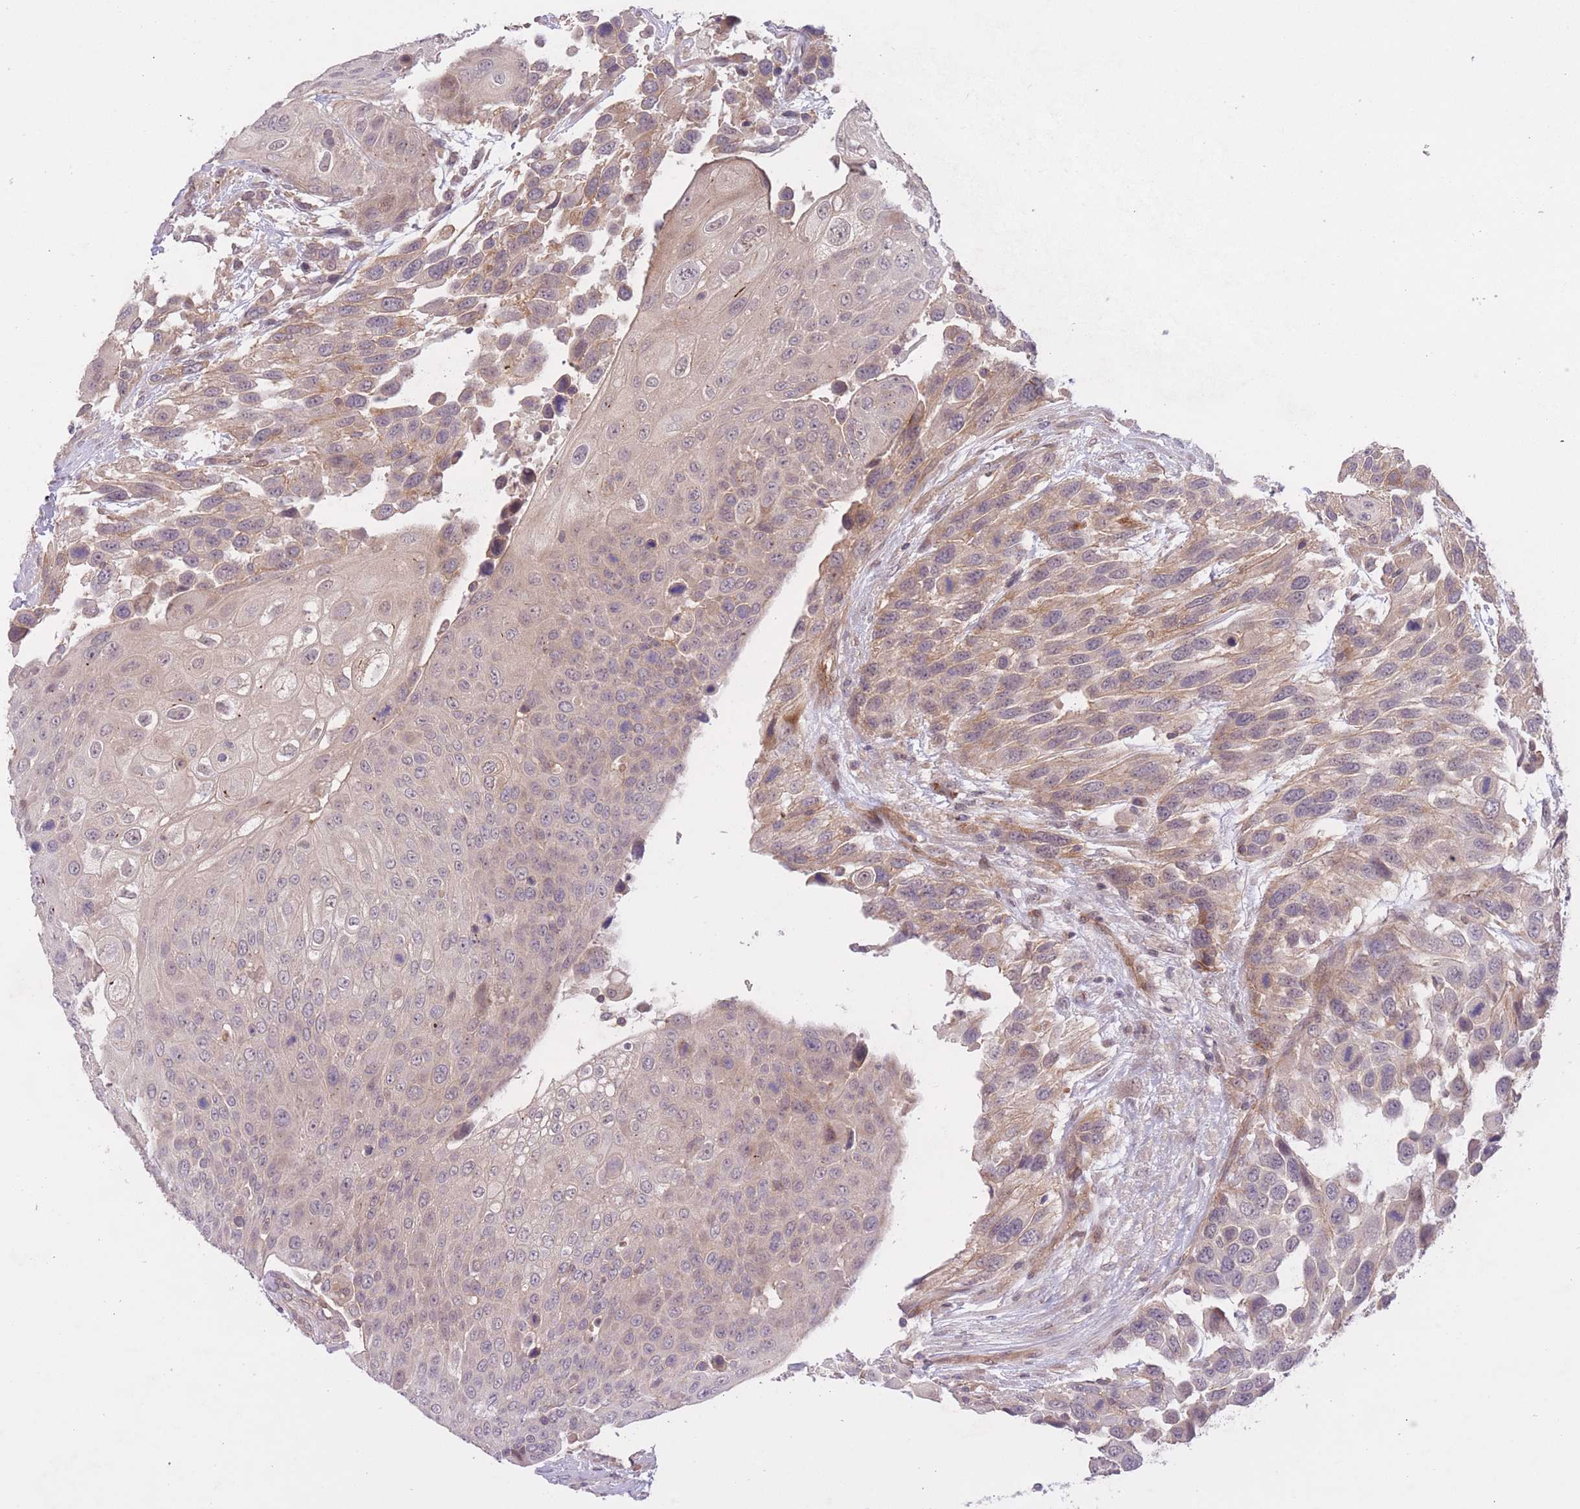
{"staining": {"intensity": "weak", "quantity": "25%-75%", "location": "cytoplasmic/membranous"}, "tissue": "urothelial cancer", "cell_type": "Tumor cells", "image_type": "cancer", "snomed": [{"axis": "morphology", "description": "Urothelial carcinoma, High grade"}, {"axis": "topography", "description": "Urinary bladder"}], "caption": "Urothelial cancer stained with a protein marker exhibits weak staining in tumor cells.", "gene": "FUT5", "patient": {"sex": "female", "age": 70}}